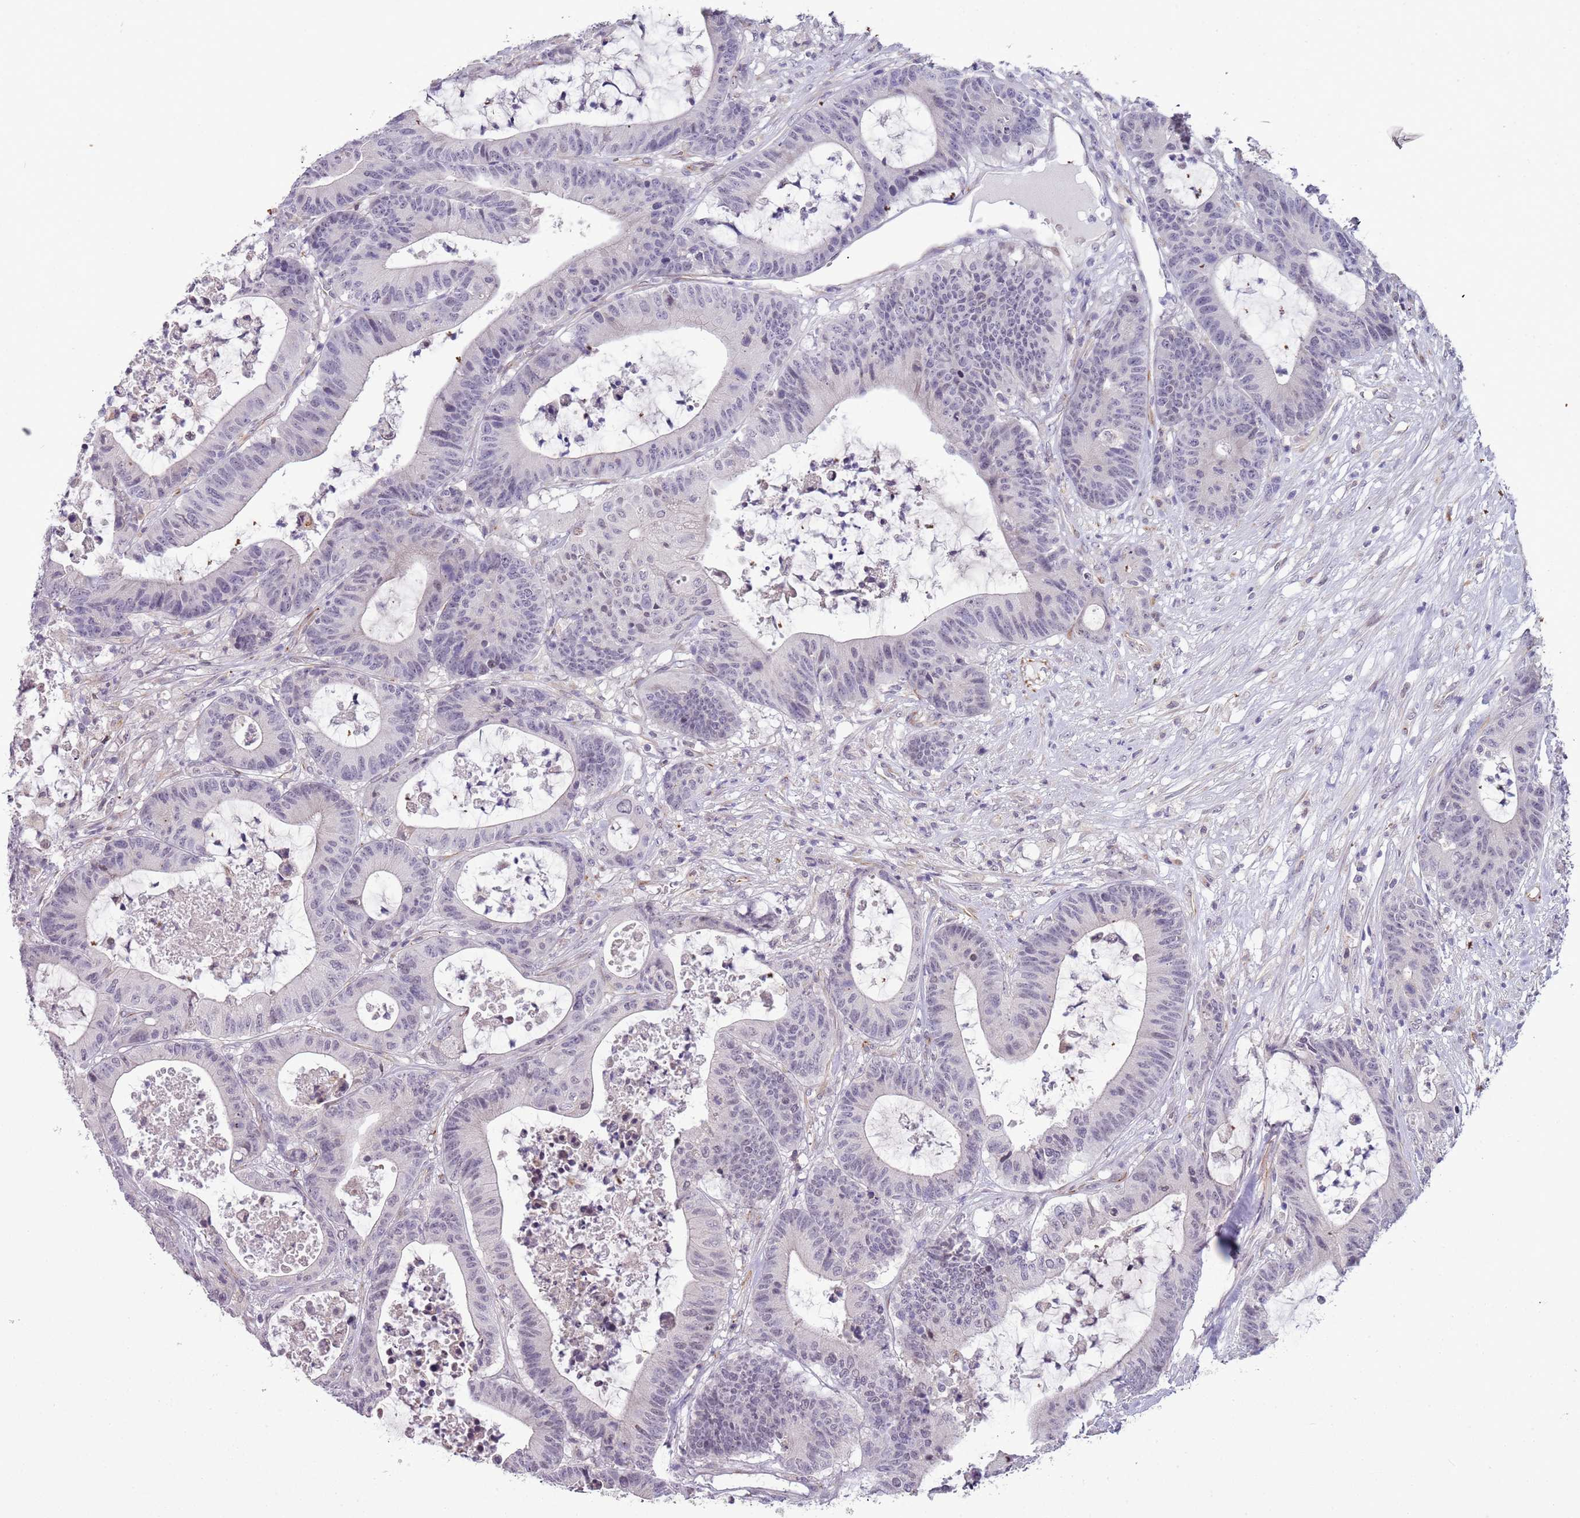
{"staining": {"intensity": "negative", "quantity": "none", "location": "none"}, "tissue": "colorectal cancer", "cell_type": "Tumor cells", "image_type": "cancer", "snomed": [{"axis": "morphology", "description": "Adenocarcinoma, NOS"}, {"axis": "topography", "description": "Colon"}], "caption": "Immunohistochemistry (IHC) micrograph of neoplastic tissue: adenocarcinoma (colorectal) stained with DAB shows no significant protein expression in tumor cells.", "gene": "NBPF3", "patient": {"sex": "female", "age": 84}}